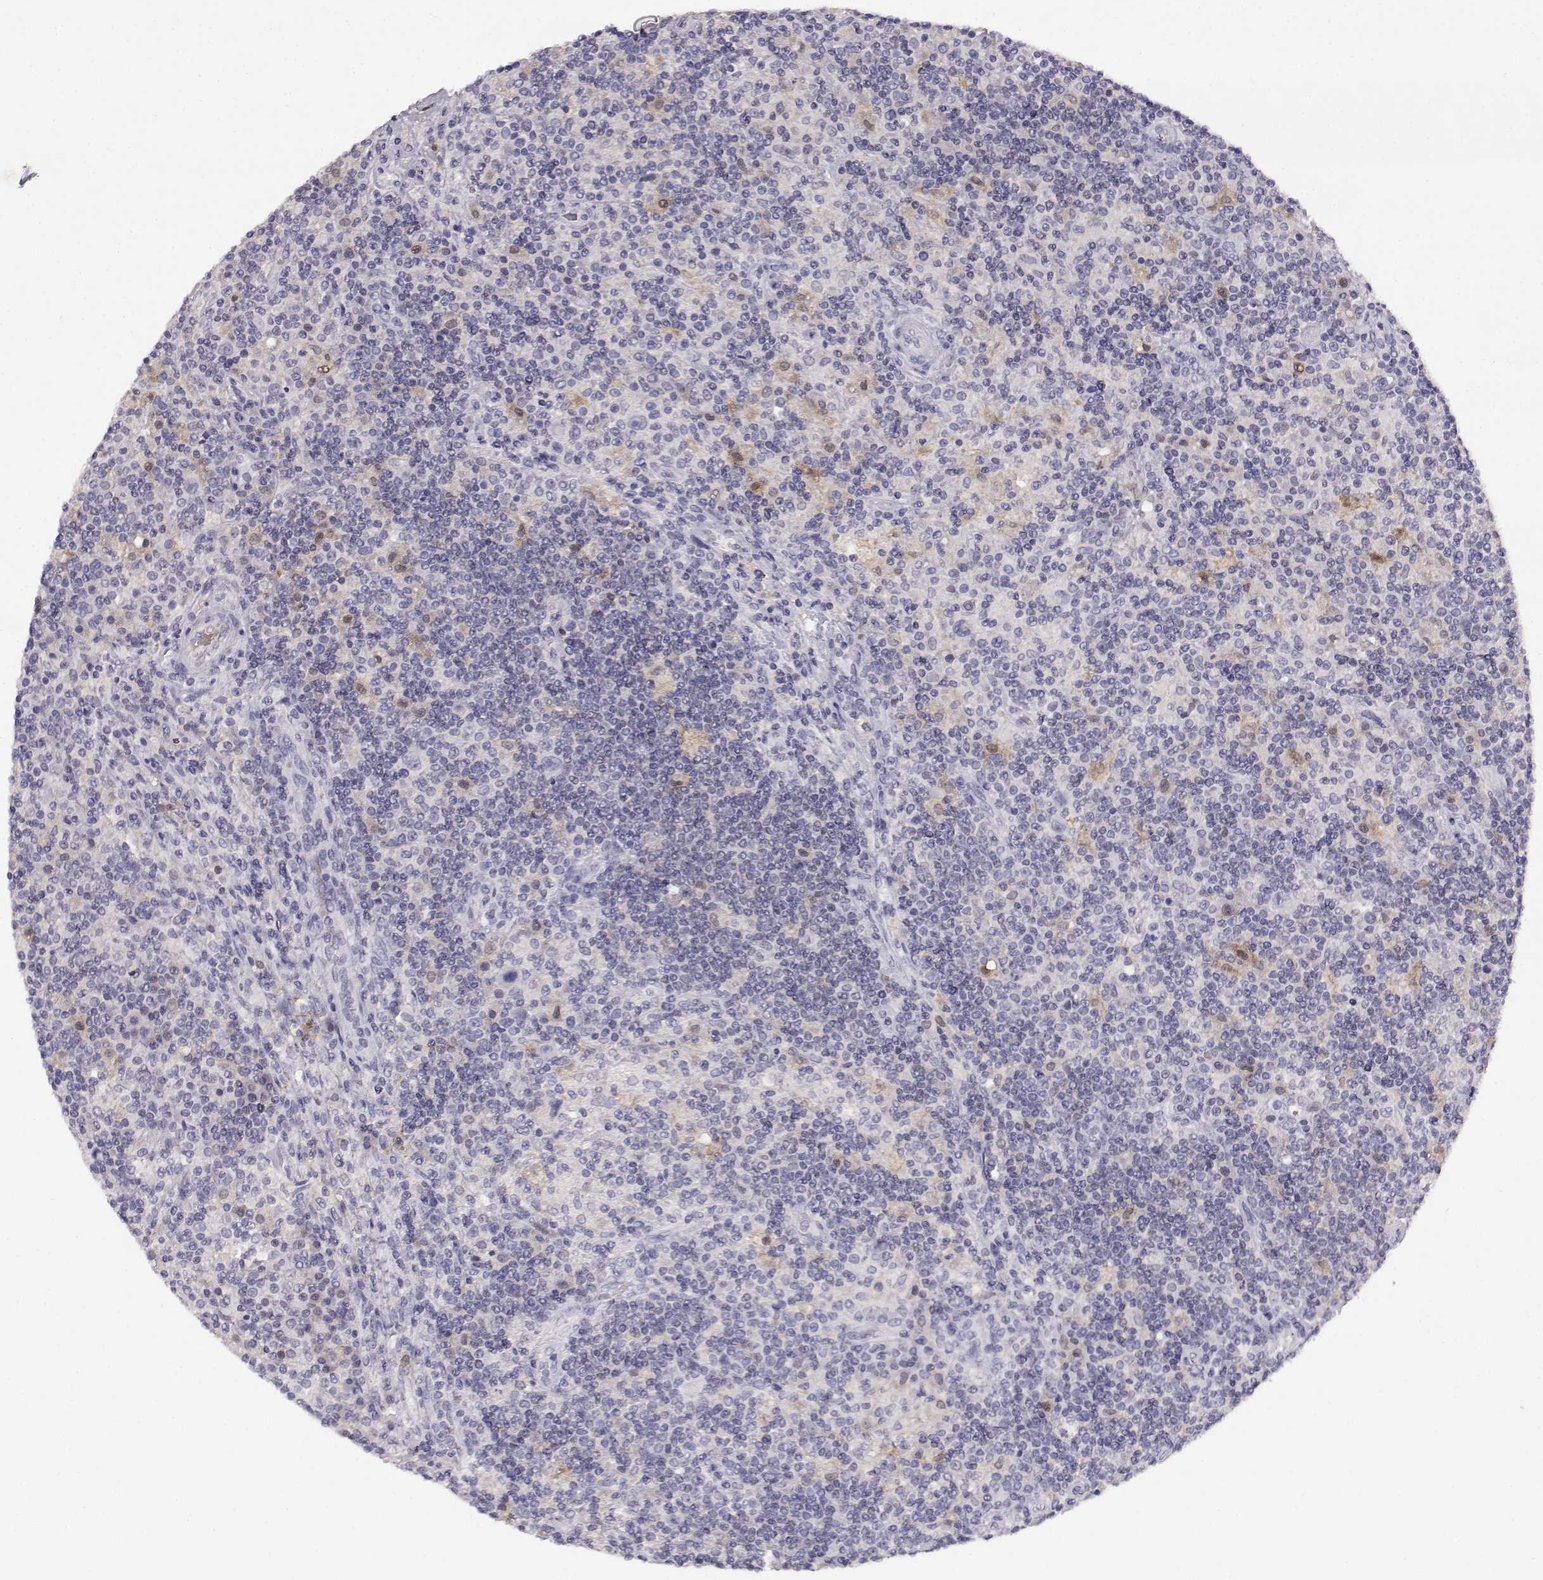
{"staining": {"intensity": "negative", "quantity": "none", "location": "none"}, "tissue": "lymphoma", "cell_type": "Tumor cells", "image_type": "cancer", "snomed": [{"axis": "morphology", "description": "Hodgkin's disease, NOS"}, {"axis": "topography", "description": "Lymph node"}], "caption": "The image demonstrates no significant staining in tumor cells of lymphoma.", "gene": "AKR1B1", "patient": {"sex": "male", "age": 70}}